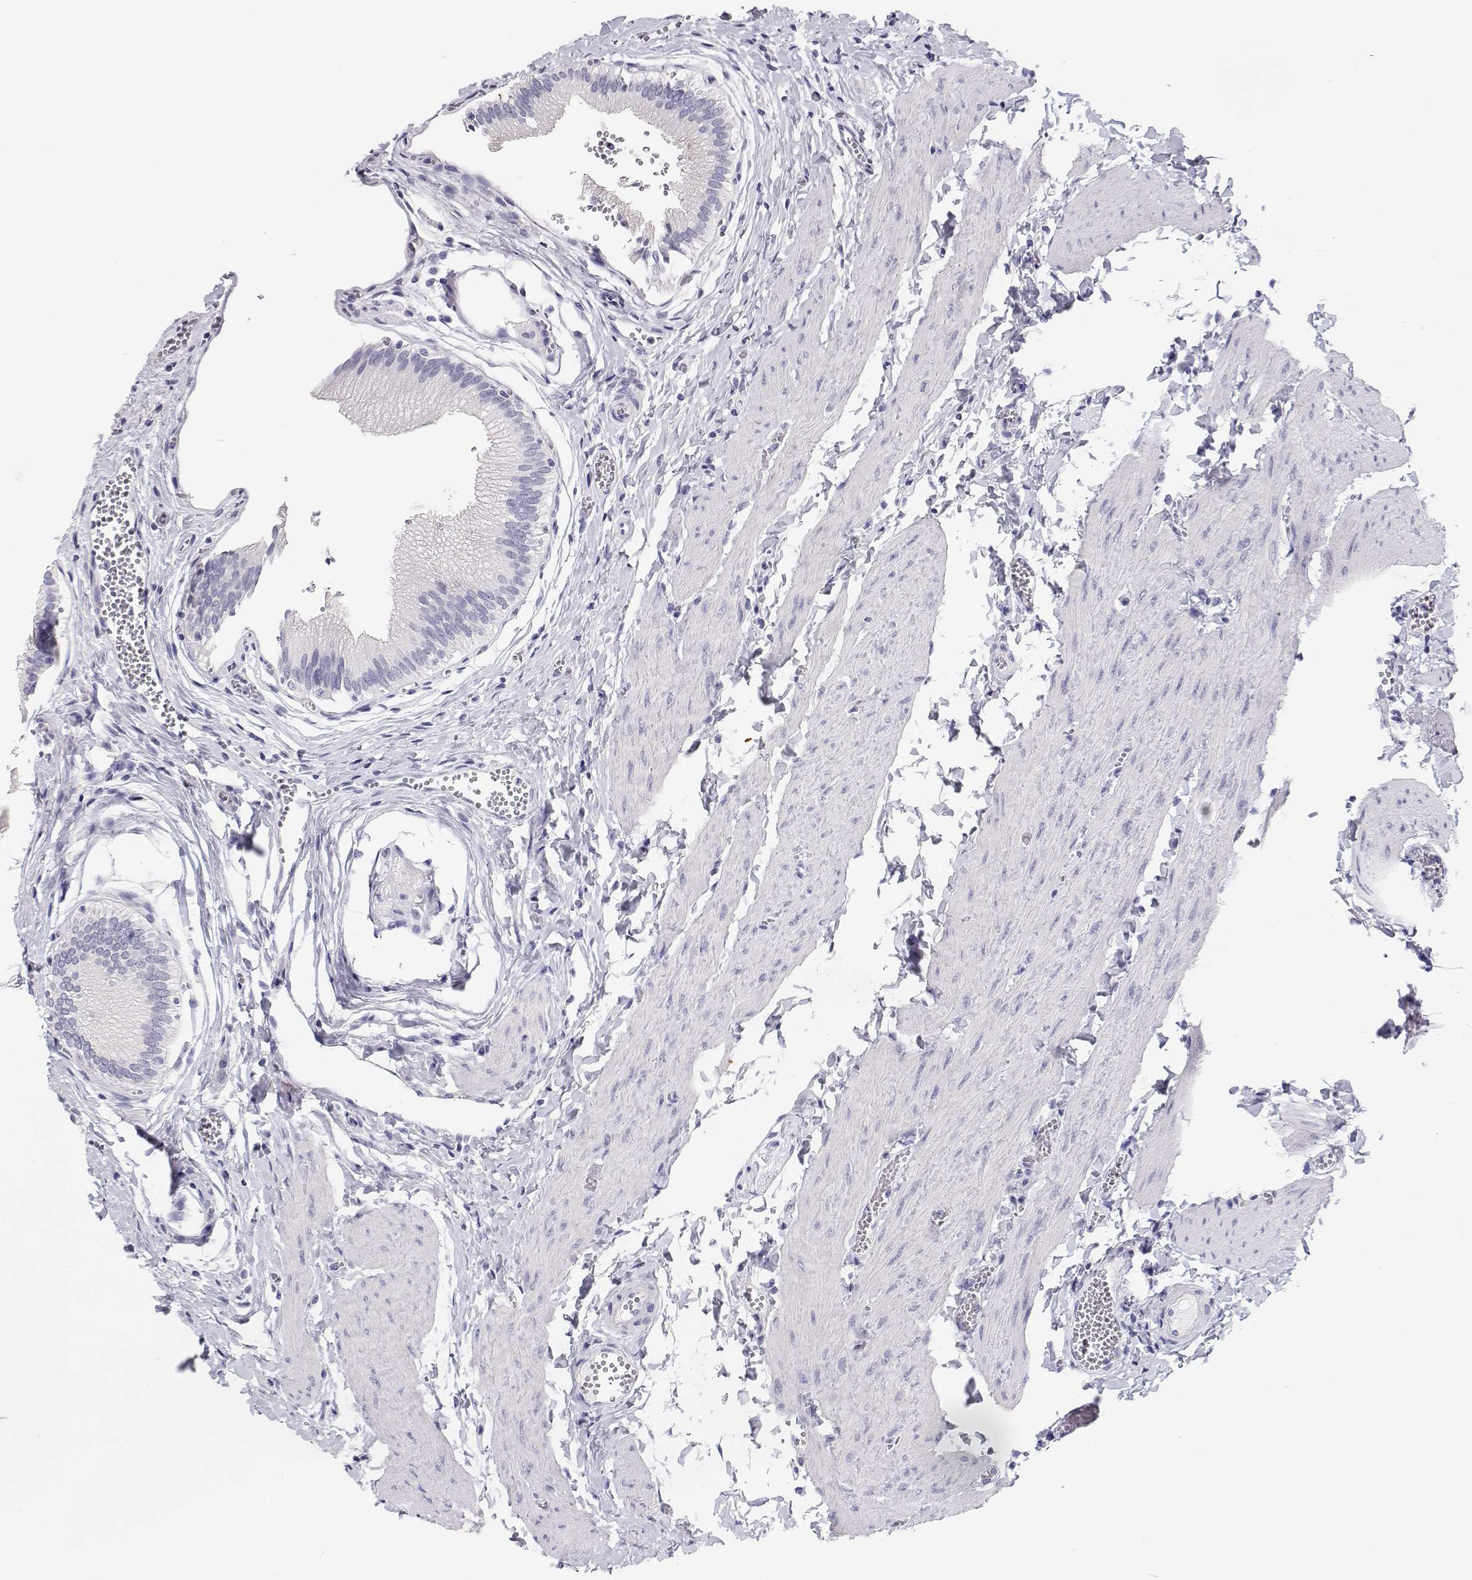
{"staining": {"intensity": "negative", "quantity": "none", "location": "none"}, "tissue": "gallbladder", "cell_type": "Glandular cells", "image_type": "normal", "snomed": [{"axis": "morphology", "description": "Normal tissue, NOS"}, {"axis": "topography", "description": "Gallbladder"}, {"axis": "topography", "description": "Peripheral nerve tissue"}], "caption": "A micrograph of gallbladder stained for a protein demonstrates no brown staining in glandular cells. (DAB immunohistochemistry (IHC) with hematoxylin counter stain).", "gene": "BHMT", "patient": {"sex": "male", "age": 17}}